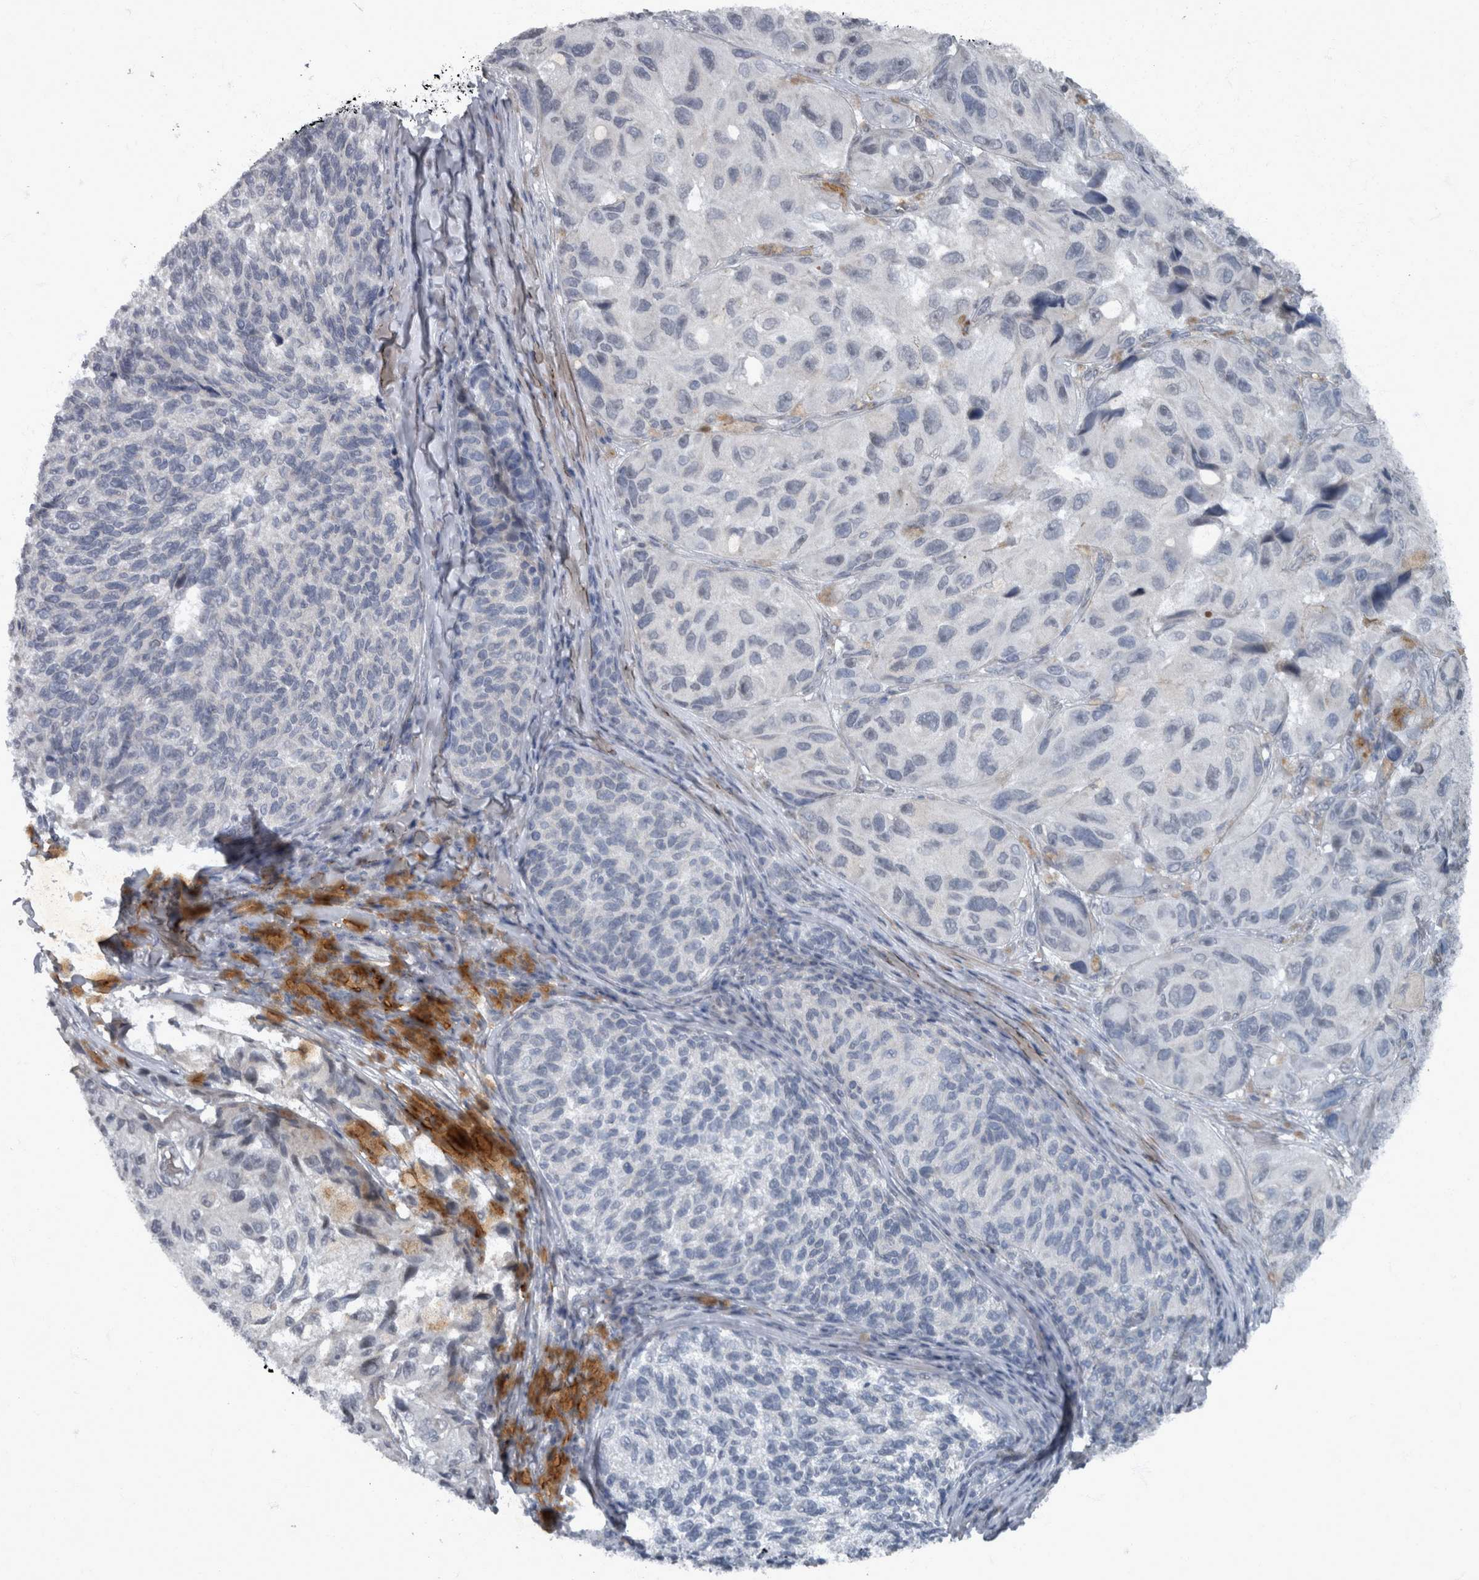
{"staining": {"intensity": "negative", "quantity": "none", "location": "none"}, "tissue": "melanoma", "cell_type": "Tumor cells", "image_type": "cancer", "snomed": [{"axis": "morphology", "description": "Malignant melanoma, NOS"}, {"axis": "topography", "description": "Skin"}], "caption": "Photomicrograph shows no significant protein expression in tumor cells of malignant melanoma.", "gene": "WDR33", "patient": {"sex": "female", "age": 73}}